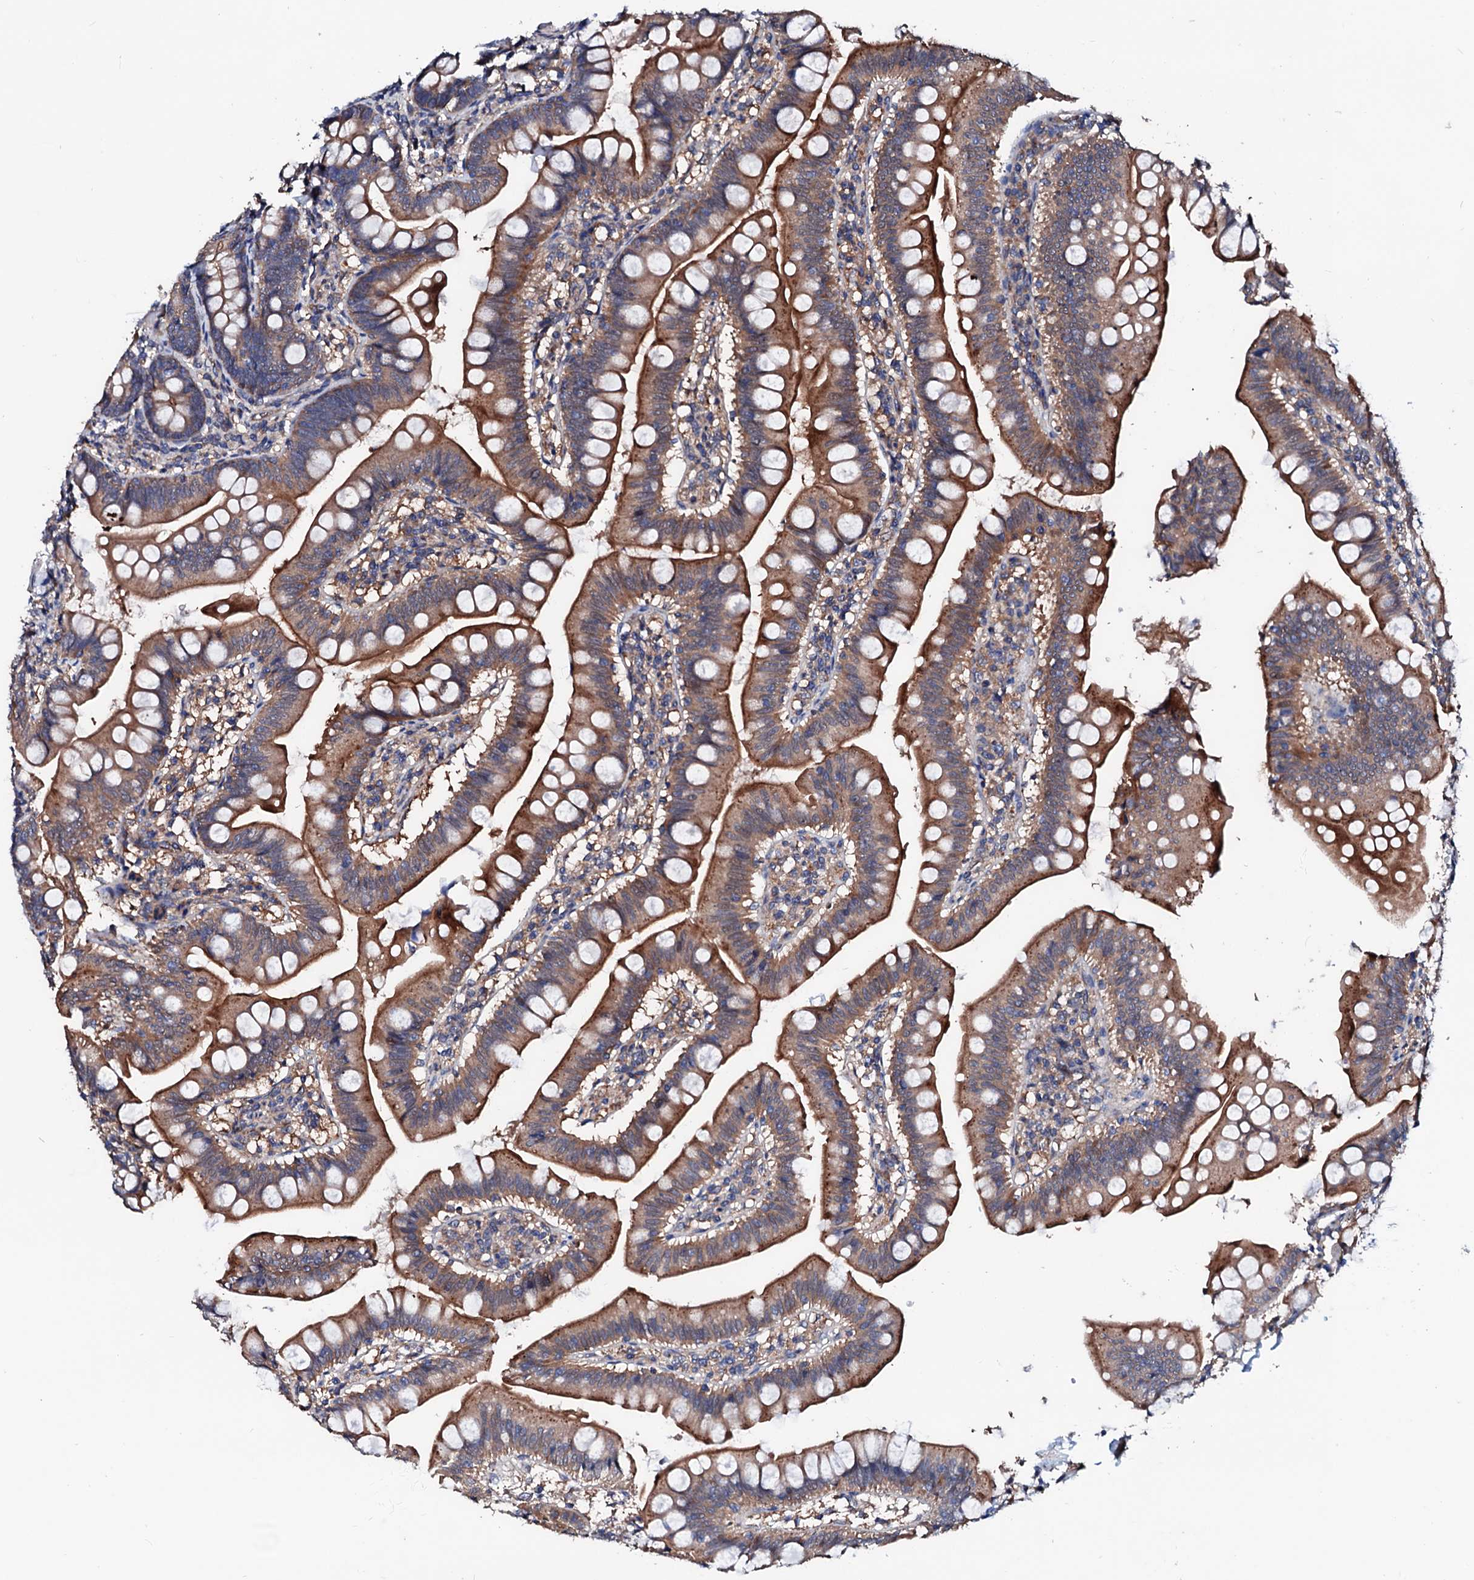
{"staining": {"intensity": "strong", "quantity": "25%-75%", "location": "cytoplasmic/membranous"}, "tissue": "small intestine", "cell_type": "Glandular cells", "image_type": "normal", "snomed": [{"axis": "morphology", "description": "Normal tissue, NOS"}, {"axis": "topography", "description": "Small intestine"}], "caption": "A histopathology image showing strong cytoplasmic/membranous expression in approximately 25%-75% of glandular cells in unremarkable small intestine, as visualized by brown immunohistochemical staining.", "gene": "TBCEL", "patient": {"sex": "male", "age": 7}}